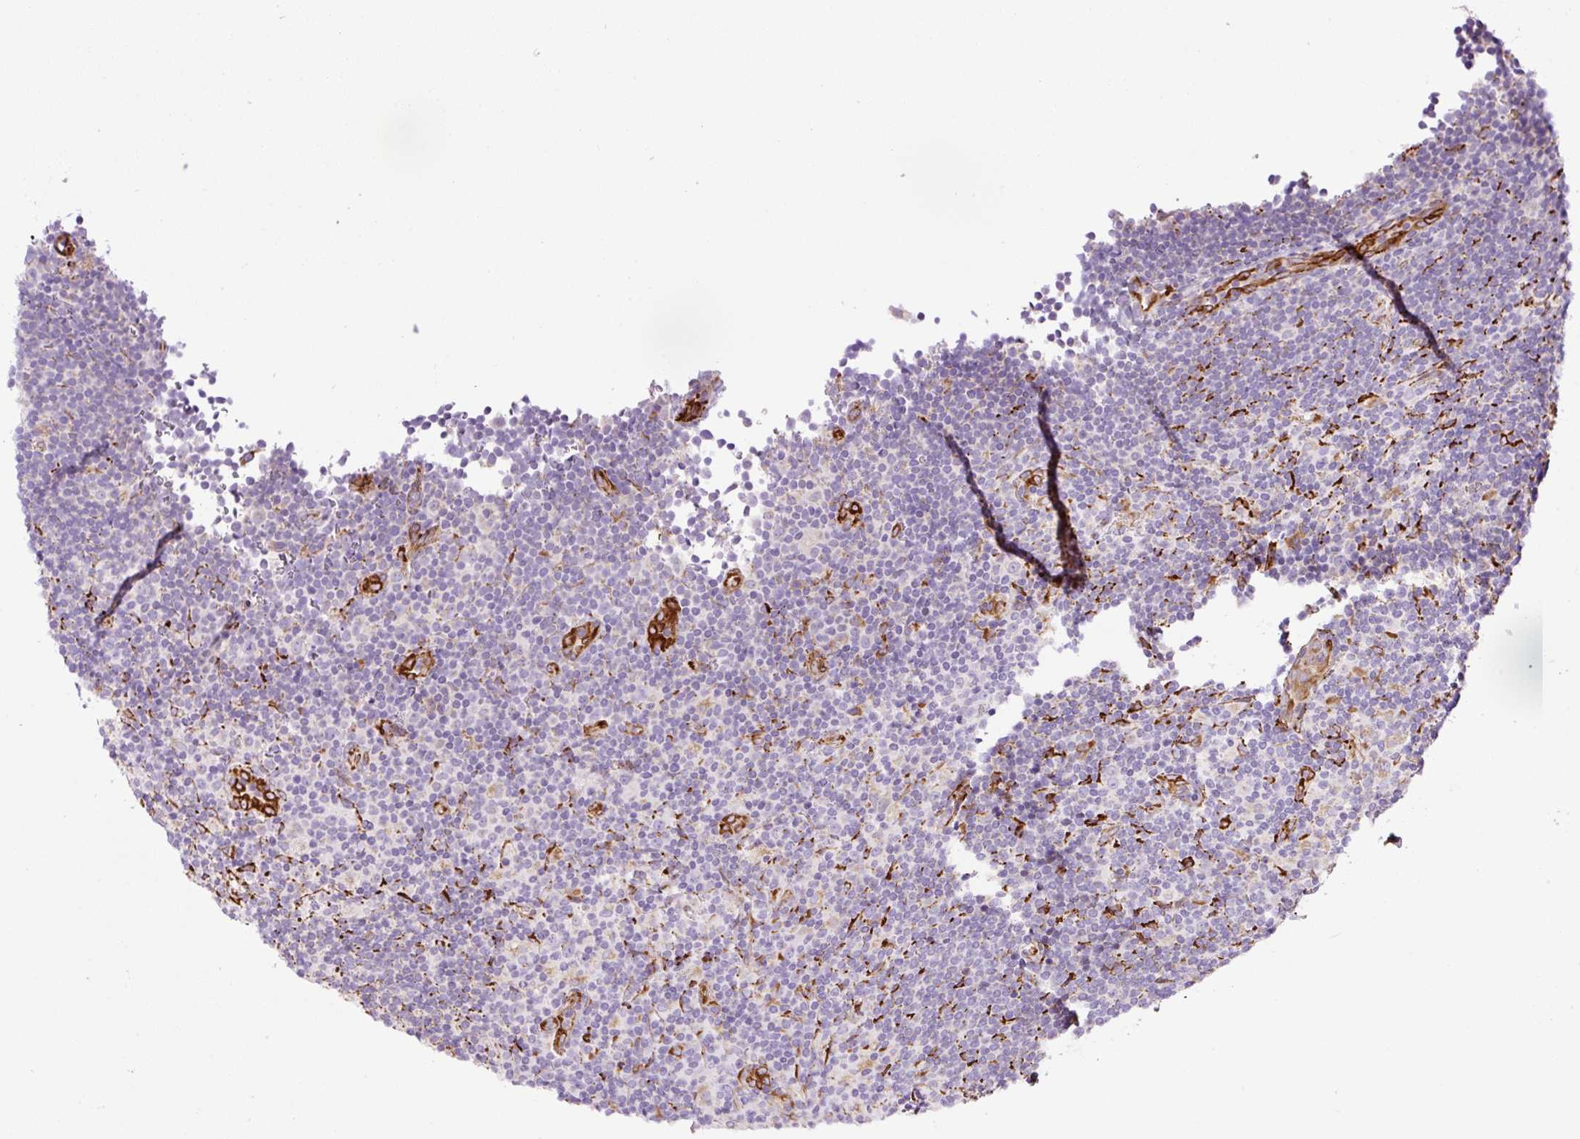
{"staining": {"intensity": "negative", "quantity": "none", "location": "none"}, "tissue": "lymphoma", "cell_type": "Tumor cells", "image_type": "cancer", "snomed": [{"axis": "morphology", "description": "Hodgkin's disease, NOS"}, {"axis": "topography", "description": "Lymph node"}], "caption": "The image displays no staining of tumor cells in lymphoma.", "gene": "RAB30", "patient": {"sex": "female", "age": 57}}